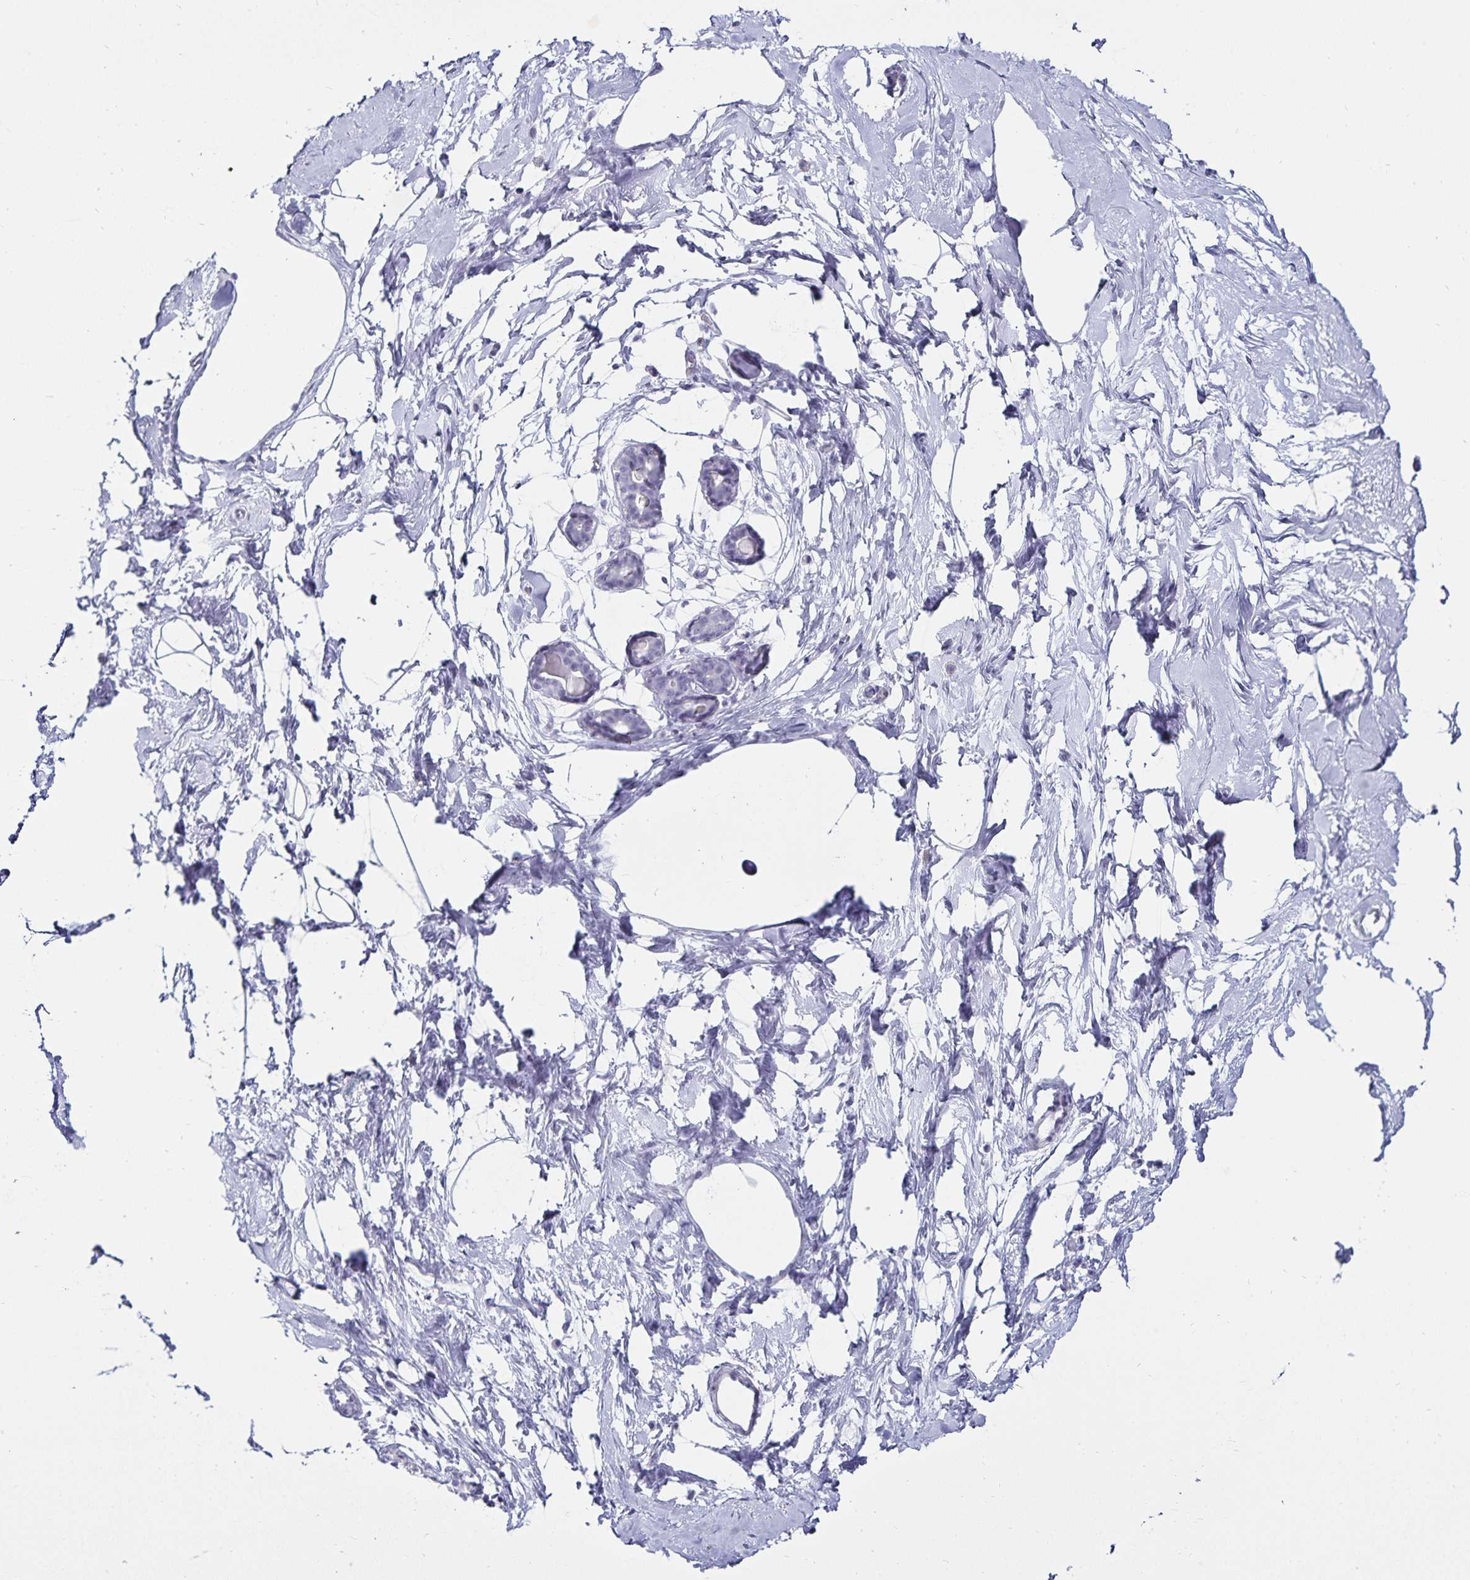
{"staining": {"intensity": "negative", "quantity": "none", "location": "none"}, "tissue": "breast", "cell_type": "Adipocytes", "image_type": "normal", "snomed": [{"axis": "morphology", "description": "Normal tissue, NOS"}, {"axis": "topography", "description": "Breast"}], "caption": "This is a photomicrograph of immunohistochemistry staining of unremarkable breast, which shows no expression in adipocytes.", "gene": "DEFA6", "patient": {"sex": "female", "age": 45}}